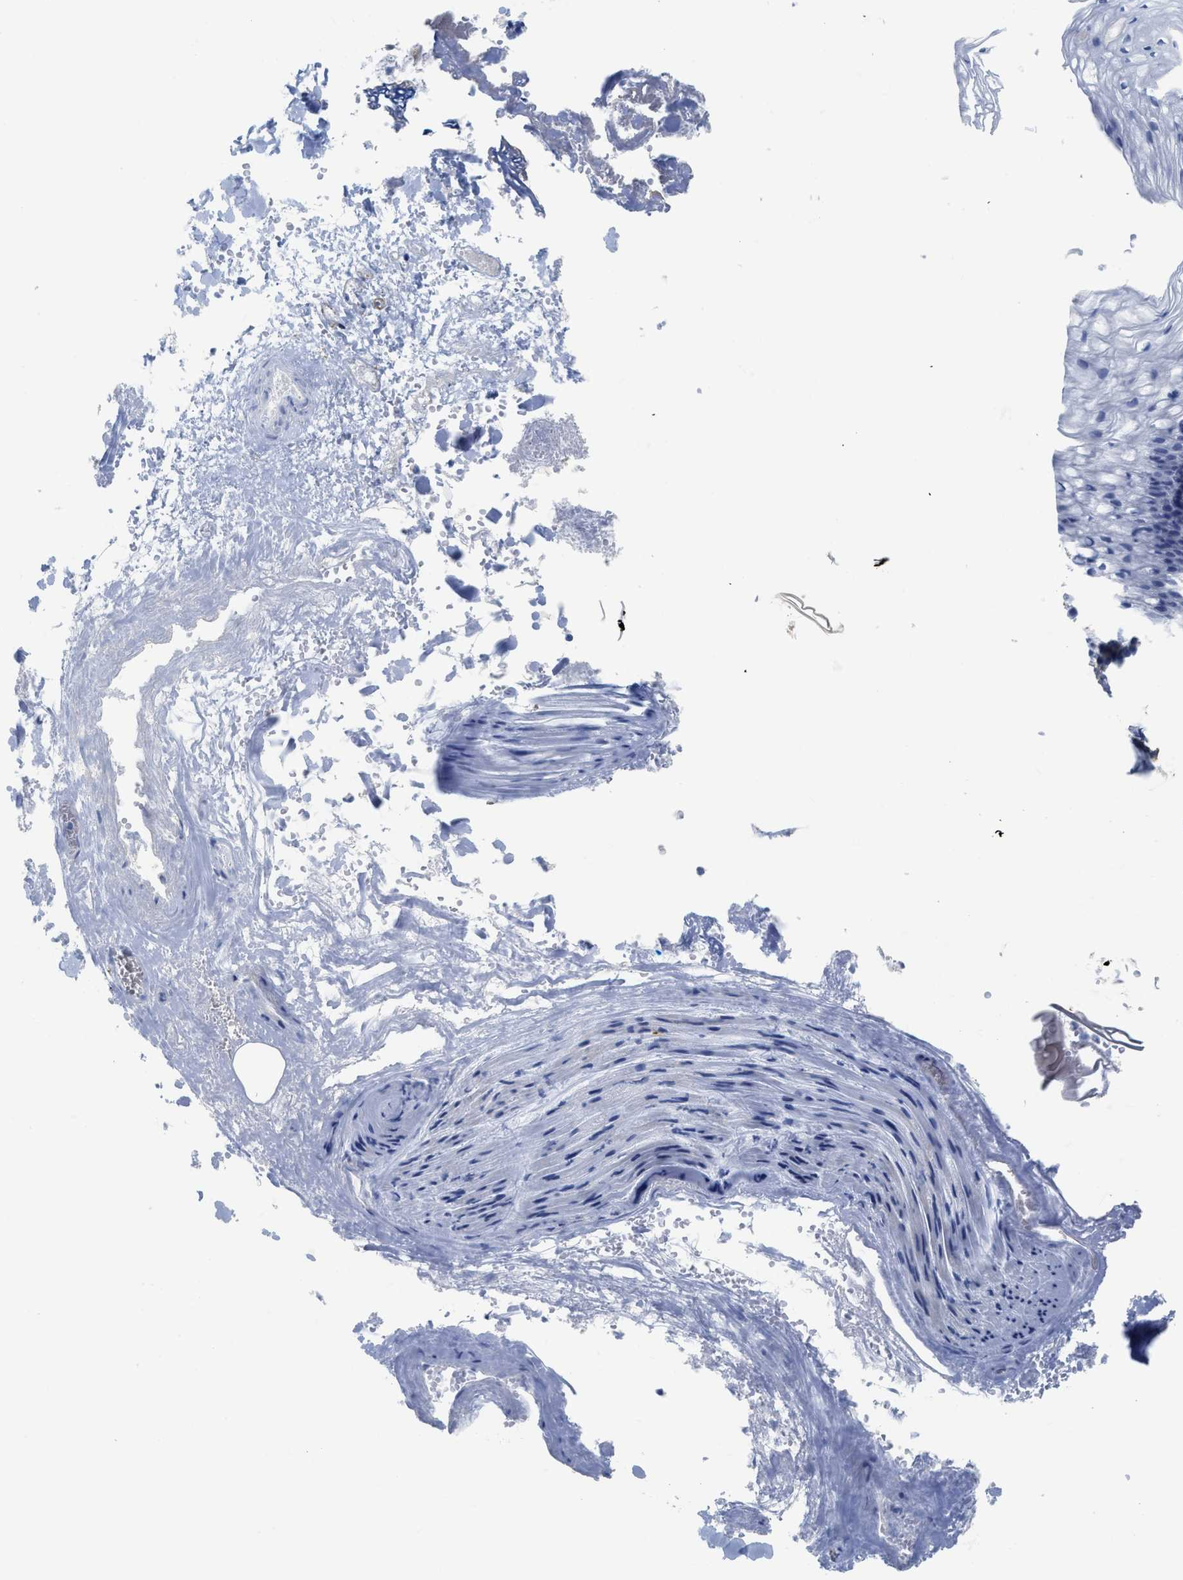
{"staining": {"intensity": "negative", "quantity": "none", "location": "none"}, "tissue": "vagina", "cell_type": "Squamous epithelial cells", "image_type": "normal", "snomed": [{"axis": "morphology", "description": "Normal tissue, NOS"}, {"axis": "topography", "description": "Vagina"}], "caption": "Immunohistochemistry (IHC) image of benign vagina: vagina stained with DAB displays no significant protein staining in squamous epithelial cells.", "gene": "TUB", "patient": {"sex": "female", "age": 34}}